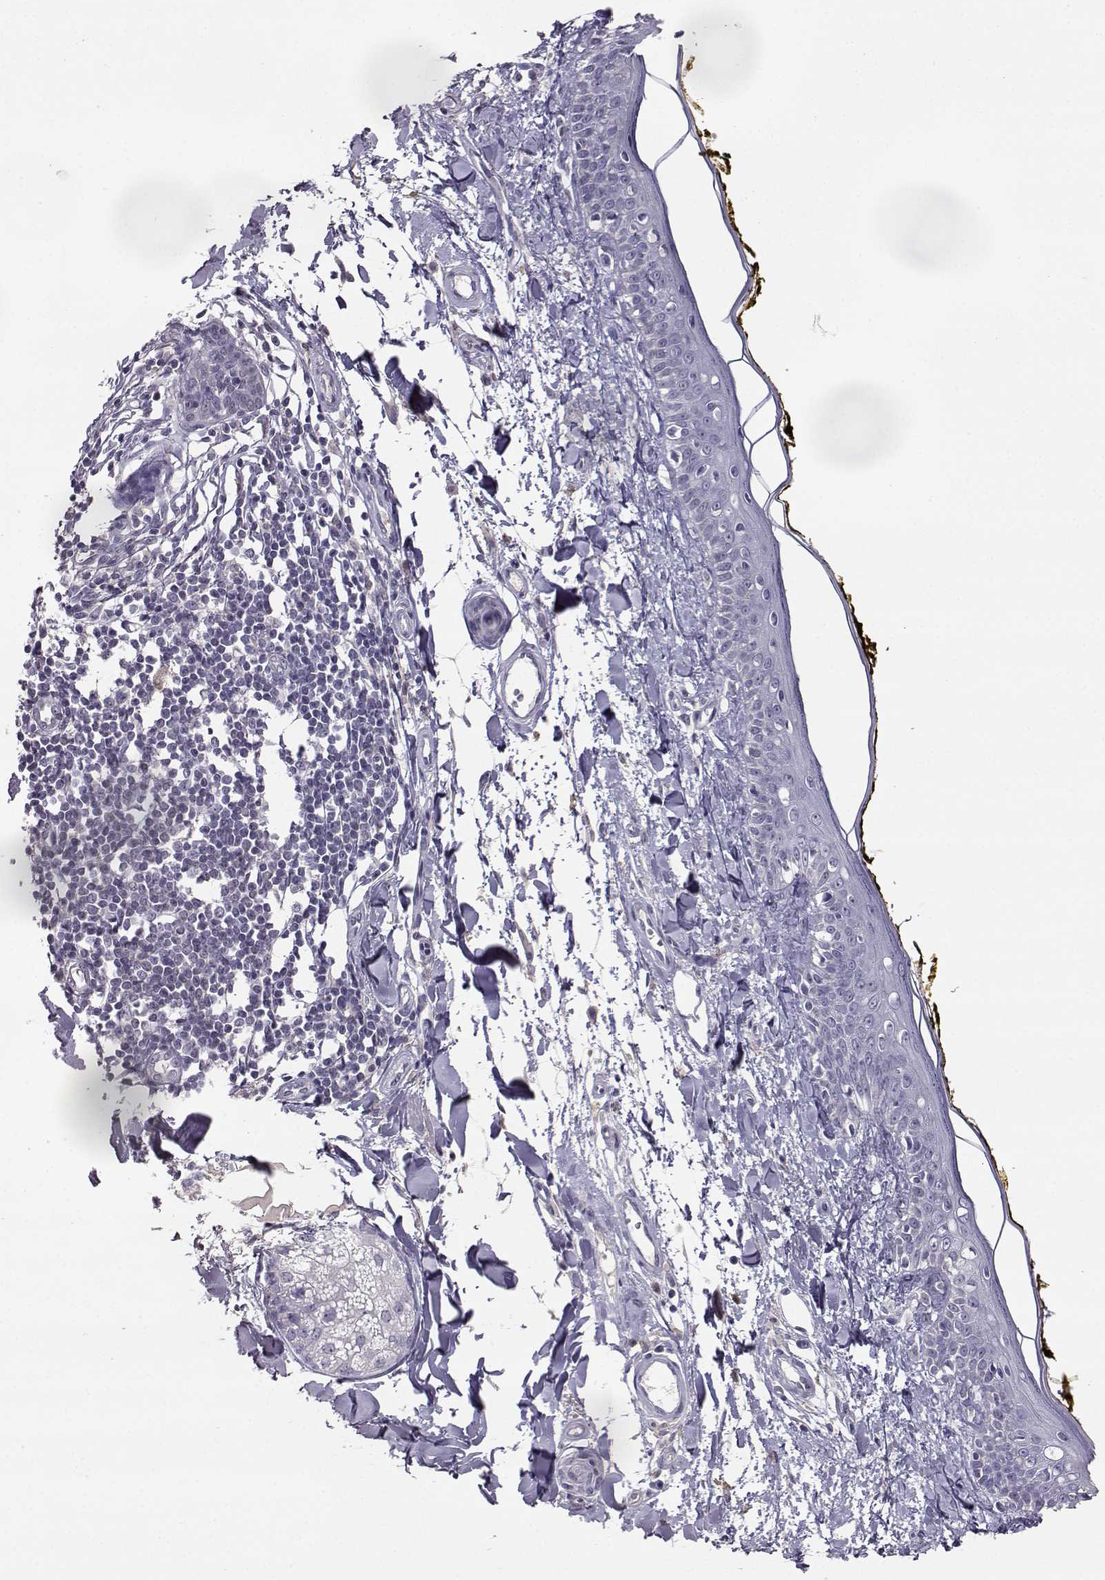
{"staining": {"intensity": "negative", "quantity": "none", "location": "none"}, "tissue": "skin", "cell_type": "Fibroblasts", "image_type": "normal", "snomed": [{"axis": "morphology", "description": "Normal tissue, NOS"}, {"axis": "topography", "description": "Skin"}], "caption": "There is no significant staining in fibroblasts of skin. (Brightfield microscopy of DAB immunohistochemistry at high magnification).", "gene": "AKR1B1", "patient": {"sex": "male", "age": 76}}